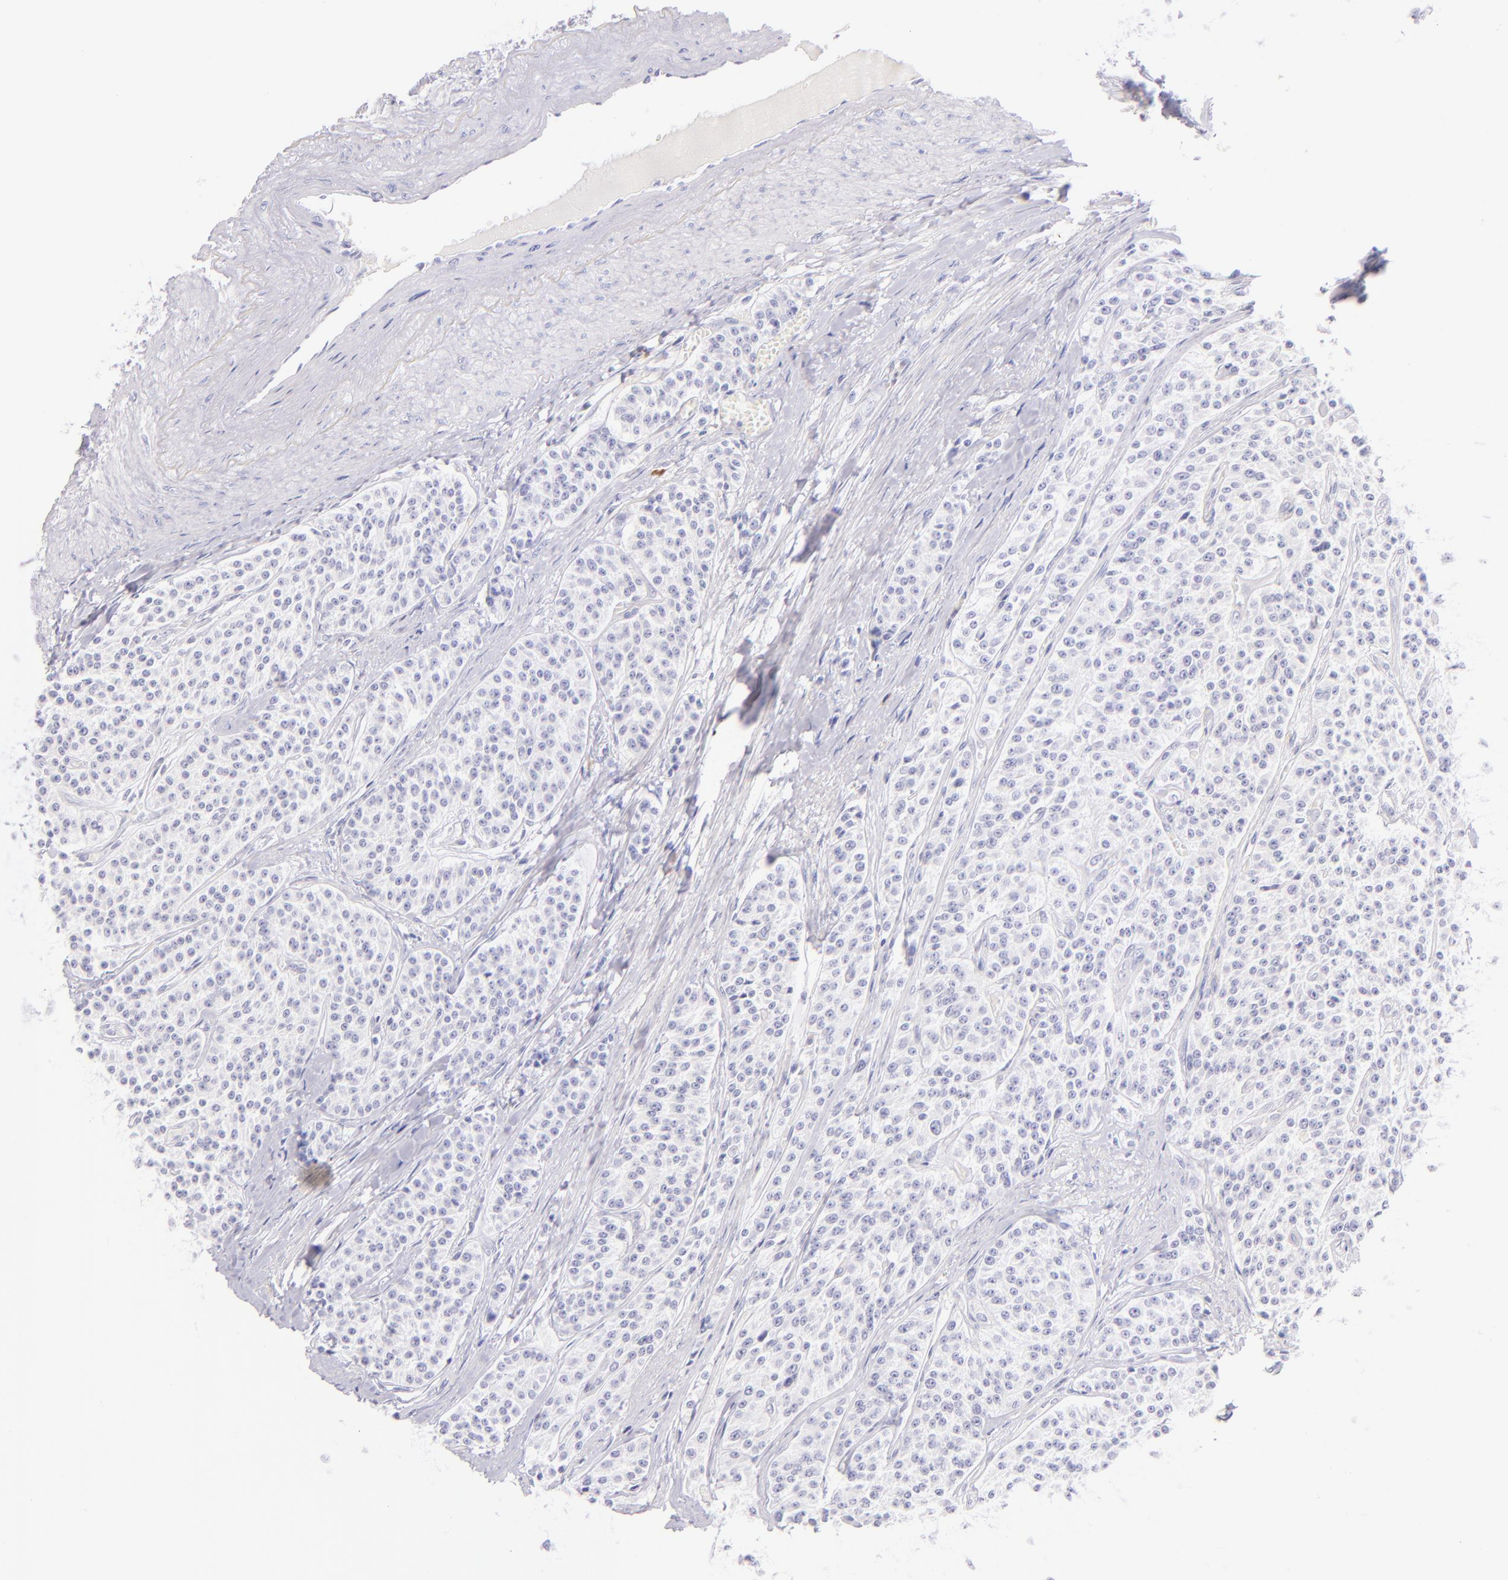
{"staining": {"intensity": "negative", "quantity": "none", "location": "none"}, "tissue": "carcinoid", "cell_type": "Tumor cells", "image_type": "cancer", "snomed": [{"axis": "morphology", "description": "Carcinoid, malignant, NOS"}, {"axis": "topography", "description": "Stomach"}], "caption": "Immunohistochemical staining of carcinoid (malignant) exhibits no significant positivity in tumor cells.", "gene": "SDC1", "patient": {"sex": "female", "age": 76}}